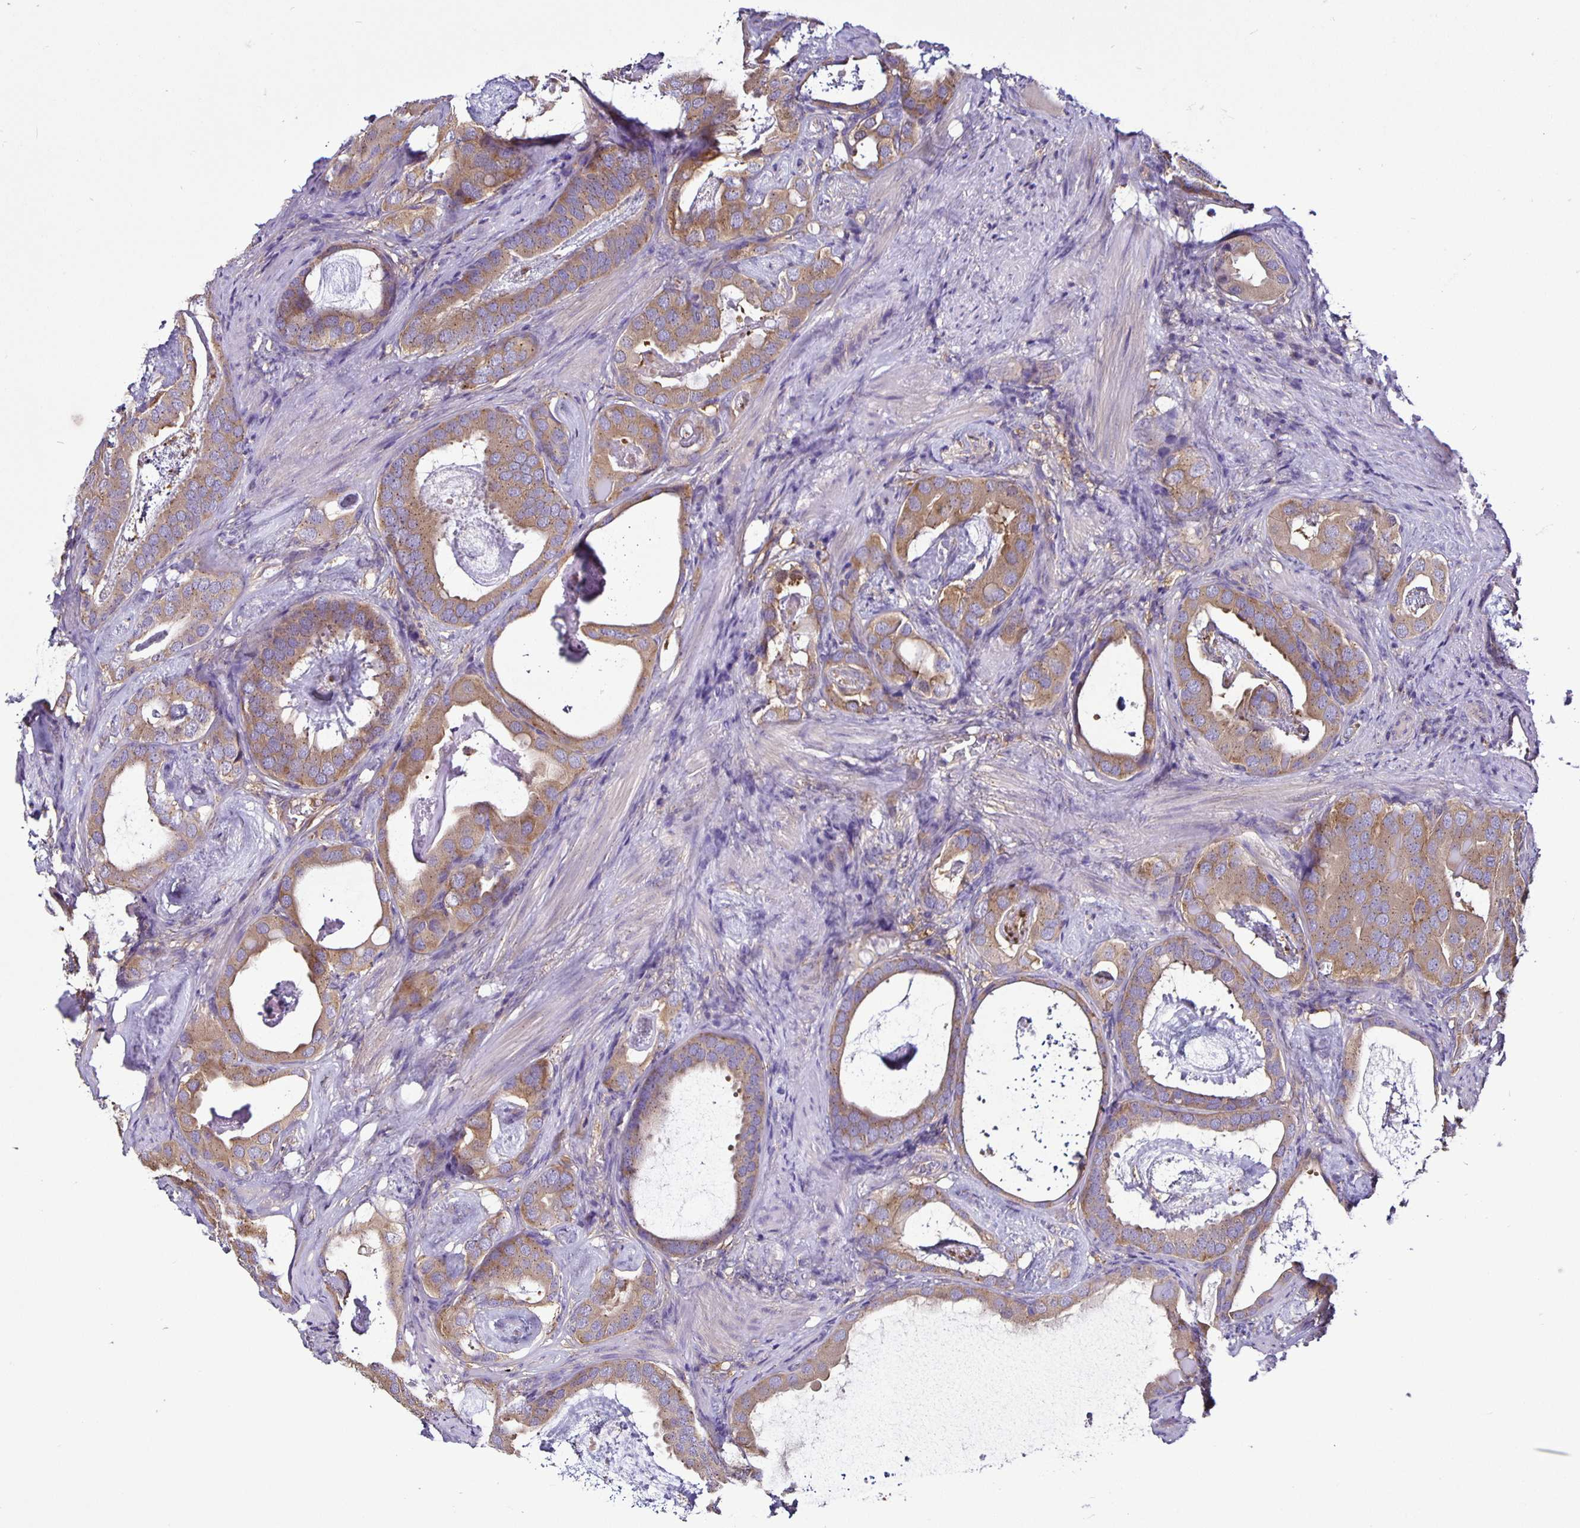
{"staining": {"intensity": "moderate", "quantity": ">75%", "location": "cytoplasmic/membranous"}, "tissue": "prostate cancer", "cell_type": "Tumor cells", "image_type": "cancer", "snomed": [{"axis": "morphology", "description": "Adenocarcinoma, Low grade"}, {"axis": "topography", "description": "Prostate and seminal vesicle, NOS"}], "caption": "A brown stain highlights moderate cytoplasmic/membranous expression of a protein in human low-grade adenocarcinoma (prostate) tumor cells.", "gene": "SNX5", "patient": {"sex": "male", "age": 71}}